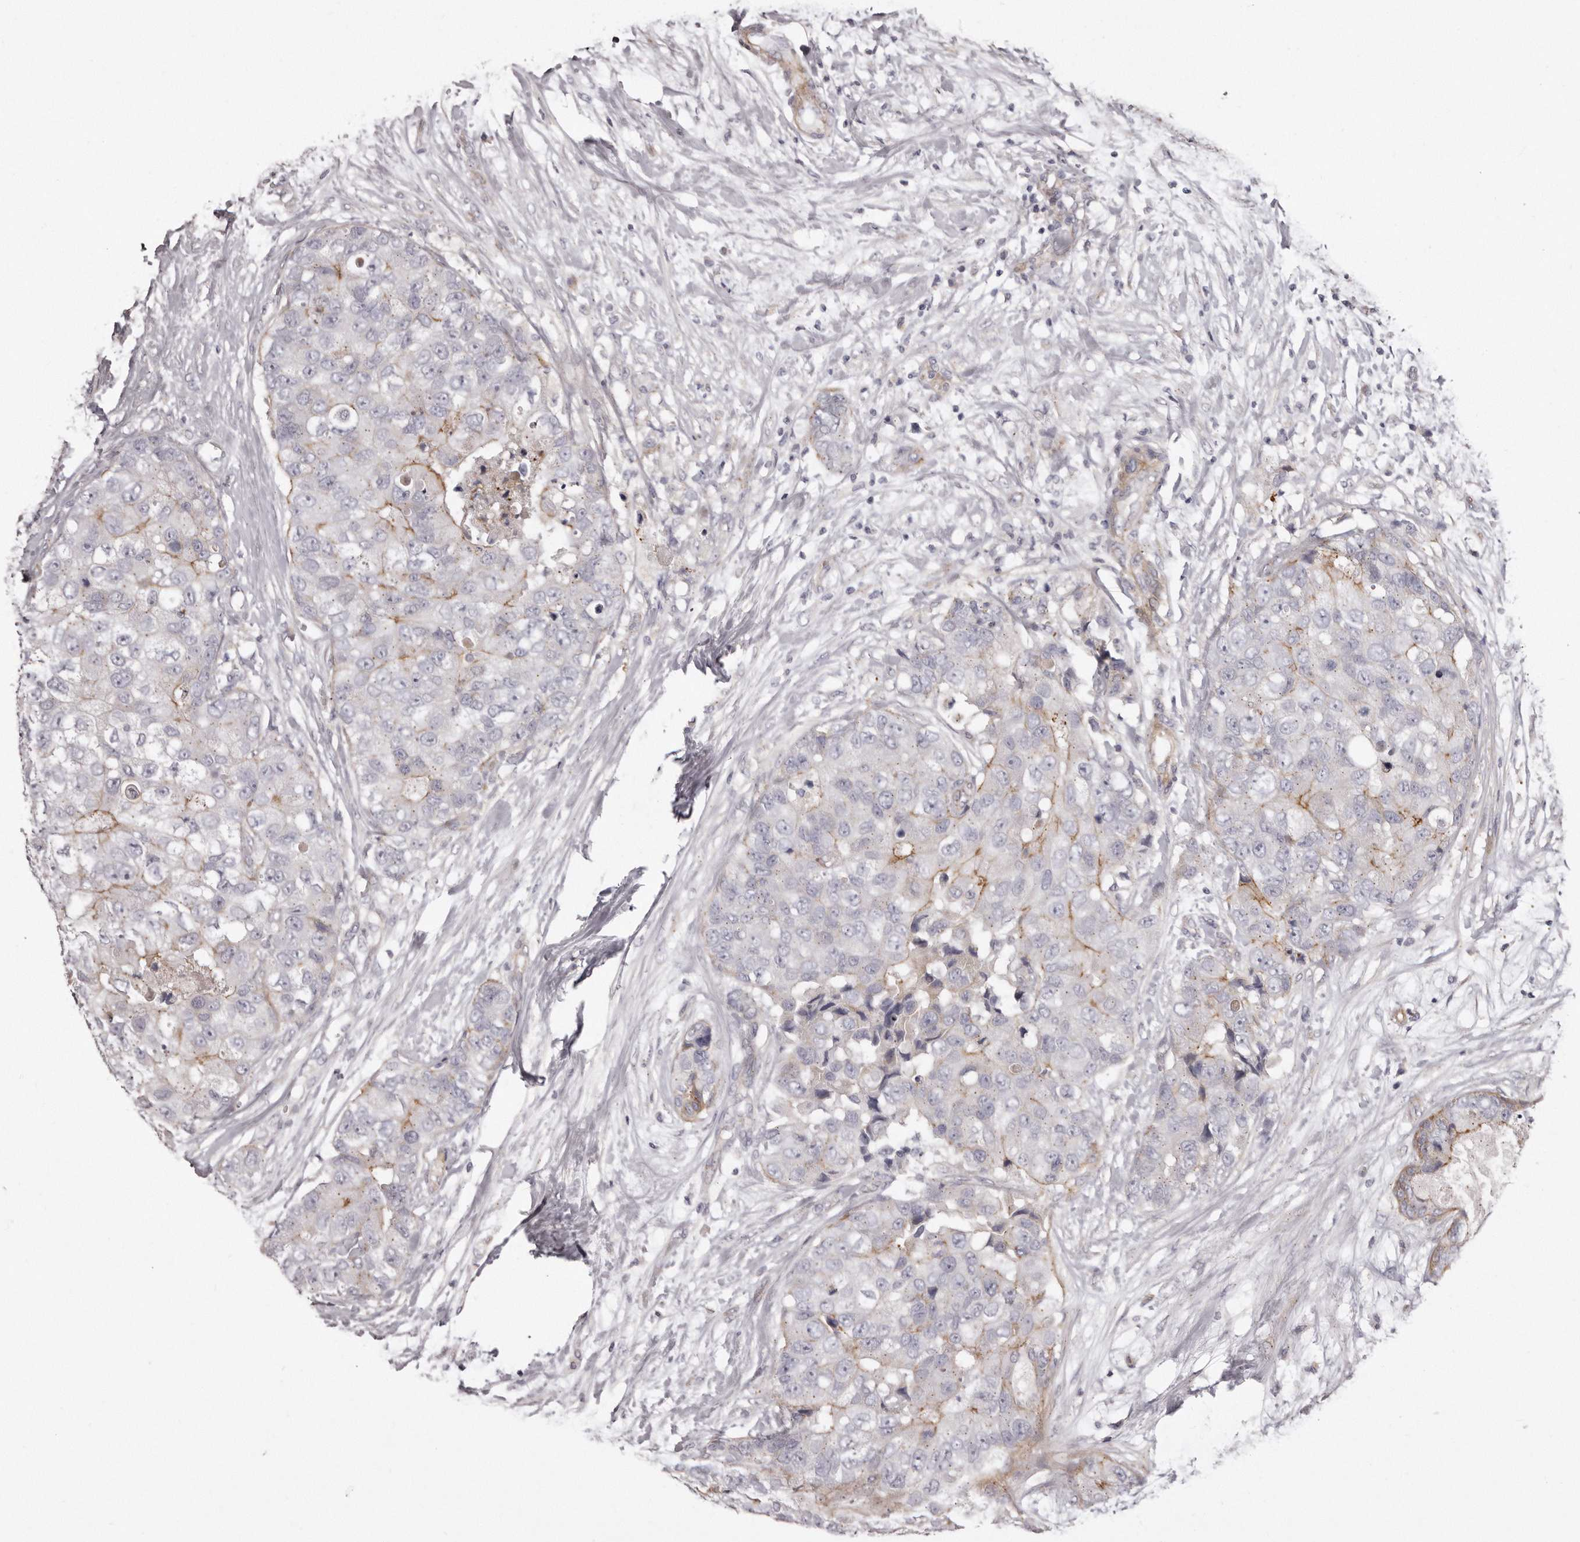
{"staining": {"intensity": "moderate", "quantity": "<25%", "location": "cytoplasmic/membranous"}, "tissue": "breast cancer", "cell_type": "Tumor cells", "image_type": "cancer", "snomed": [{"axis": "morphology", "description": "Duct carcinoma"}, {"axis": "topography", "description": "Breast"}], "caption": "Breast cancer stained with a brown dye exhibits moderate cytoplasmic/membranous positive positivity in approximately <25% of tumor cells.", "gene": "PEG10", "patient": {"sex": "female", "age": 62}}